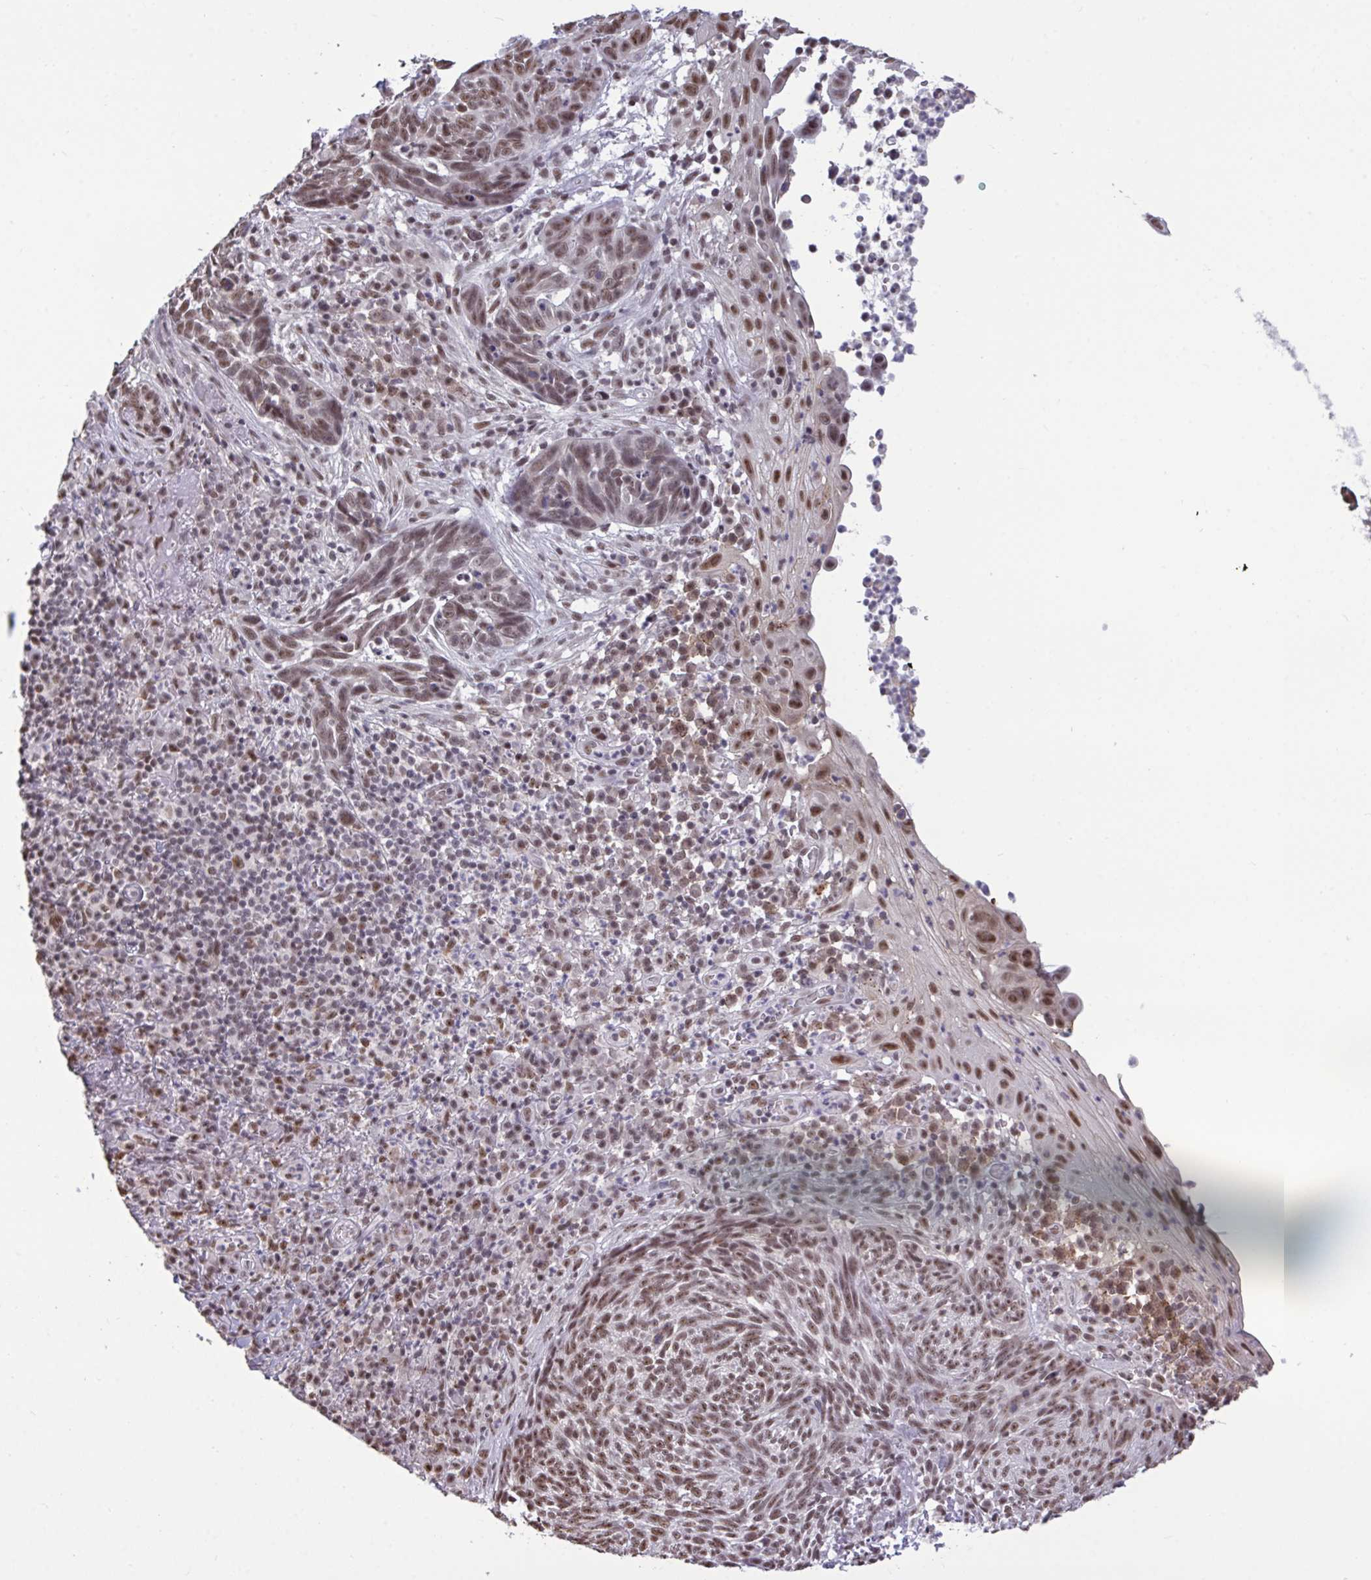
{"staining": {"intensity": "moderate", "quantity": ">75%", "location": "nuclear"}, "tissue": "skin cancer", "cell_type": "Tumor cells", "image_type": "cancer", "snomed": [{"axis": "morphology", "description": "Basal cell carcinoma"}, {"axis": "topography", "description": "Skin"}, {"axis": "topography", "description": "Skin of face"}], "caption": "Protein analysis of skin cancer (basal cell carcinoma) tissue exhibits moderate nuclear staining in about >75% of tumor cells. (DAB IHC, brown staining for protein, blue staining for nuclei).", "gene": "PUF60", "patient": {"sex": "female", "age": 95}}